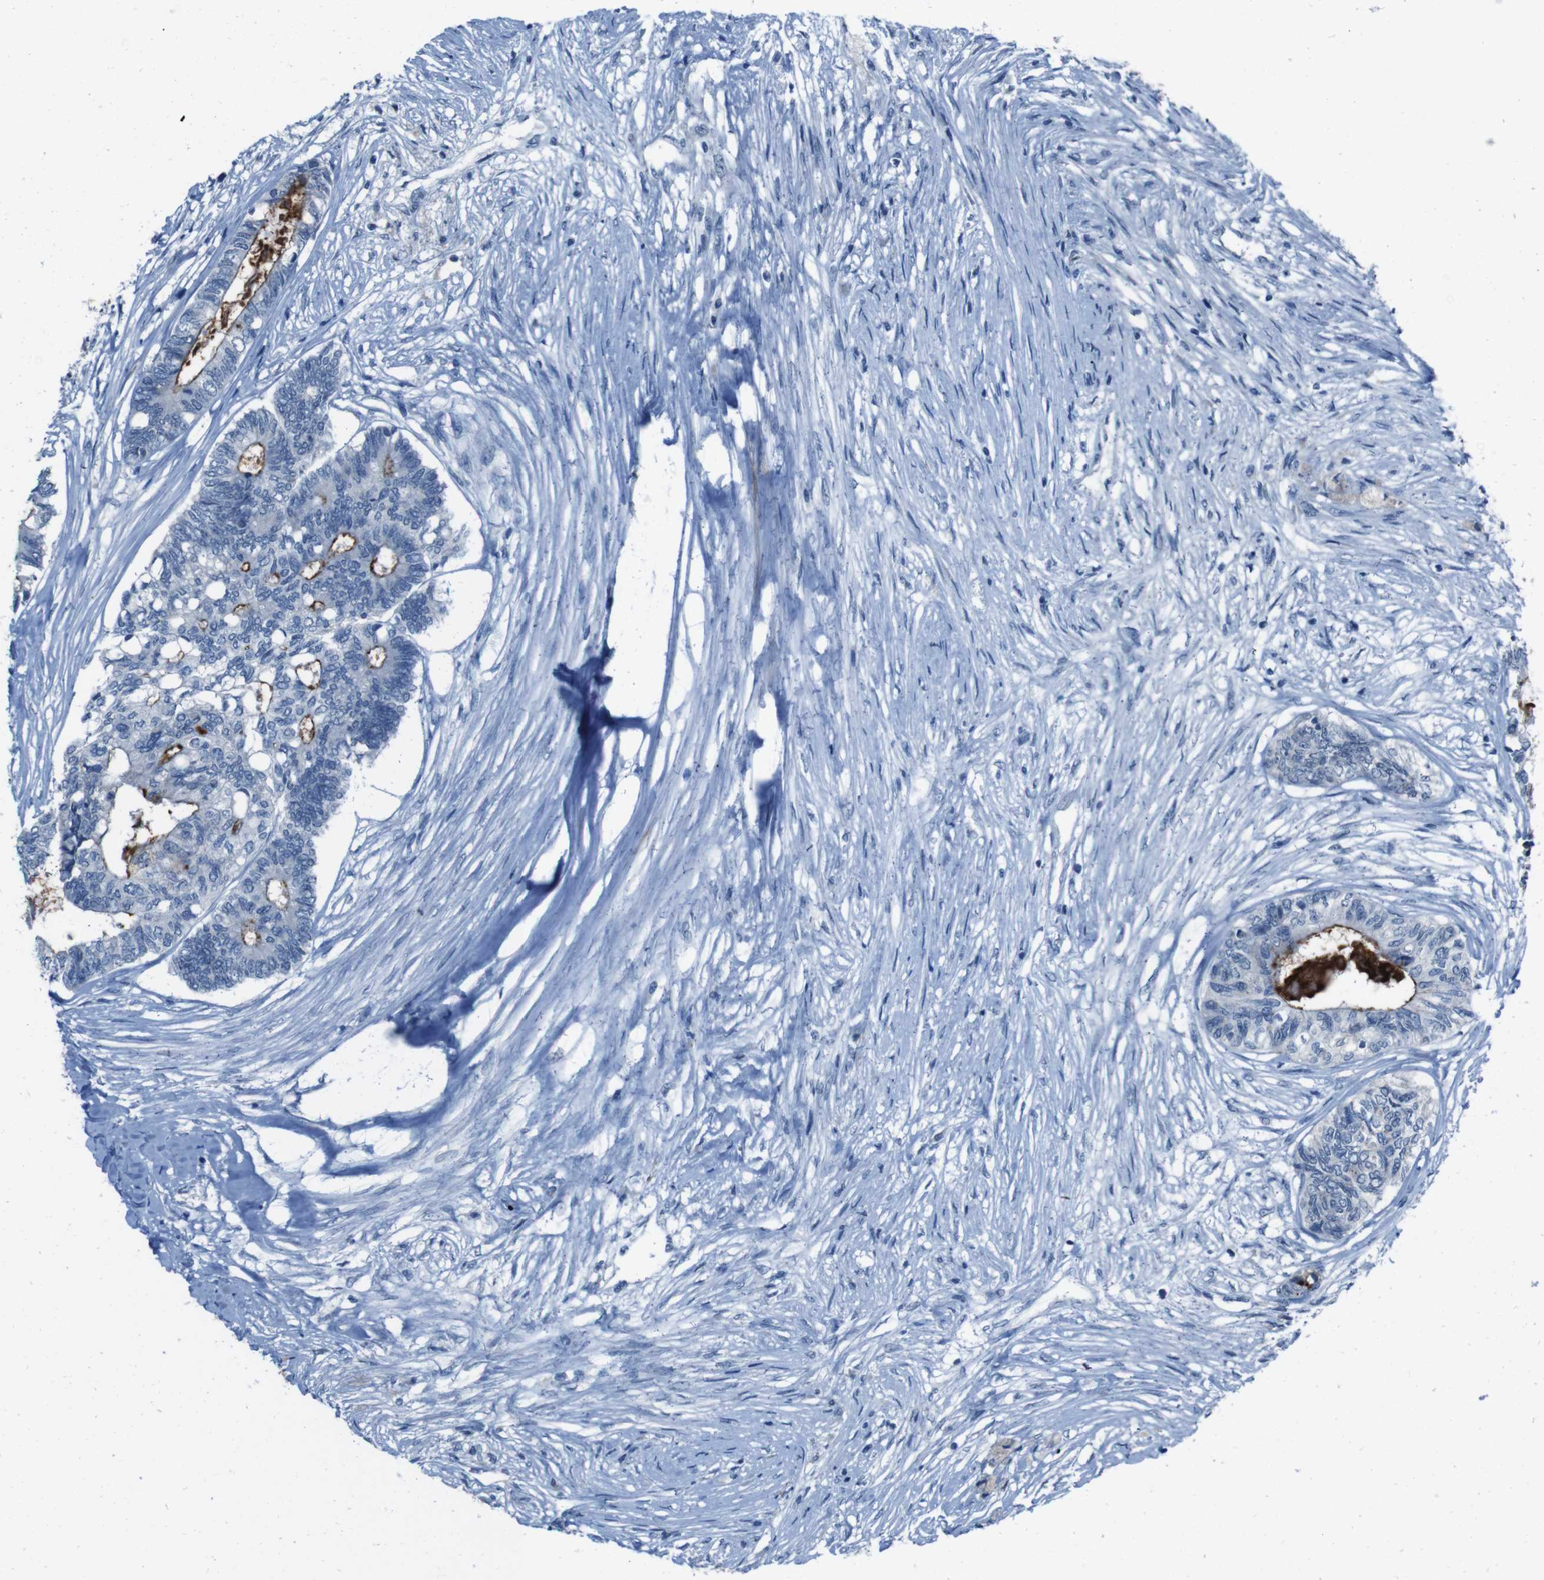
{"staining": {"intensity": "moderate", "quantity": "<25%", "location": "cytoplasmic/membranous"}, "tissue": "colorectal cancer", "cell_type": "Tumor cells", "image_type": "cancer", "snomed": [{"axis": "morphology", "description": "Adenocarcinoma, NOS"}, {"axis": "topography", "description": "Rectum"}], "caption": "Colorectal cancer (adenocarcinoma) stained with a protein marker shows moderate staining in tumor cells.", "gene": "CDHR2", "patient": {"sex": "male", "age": 63}}